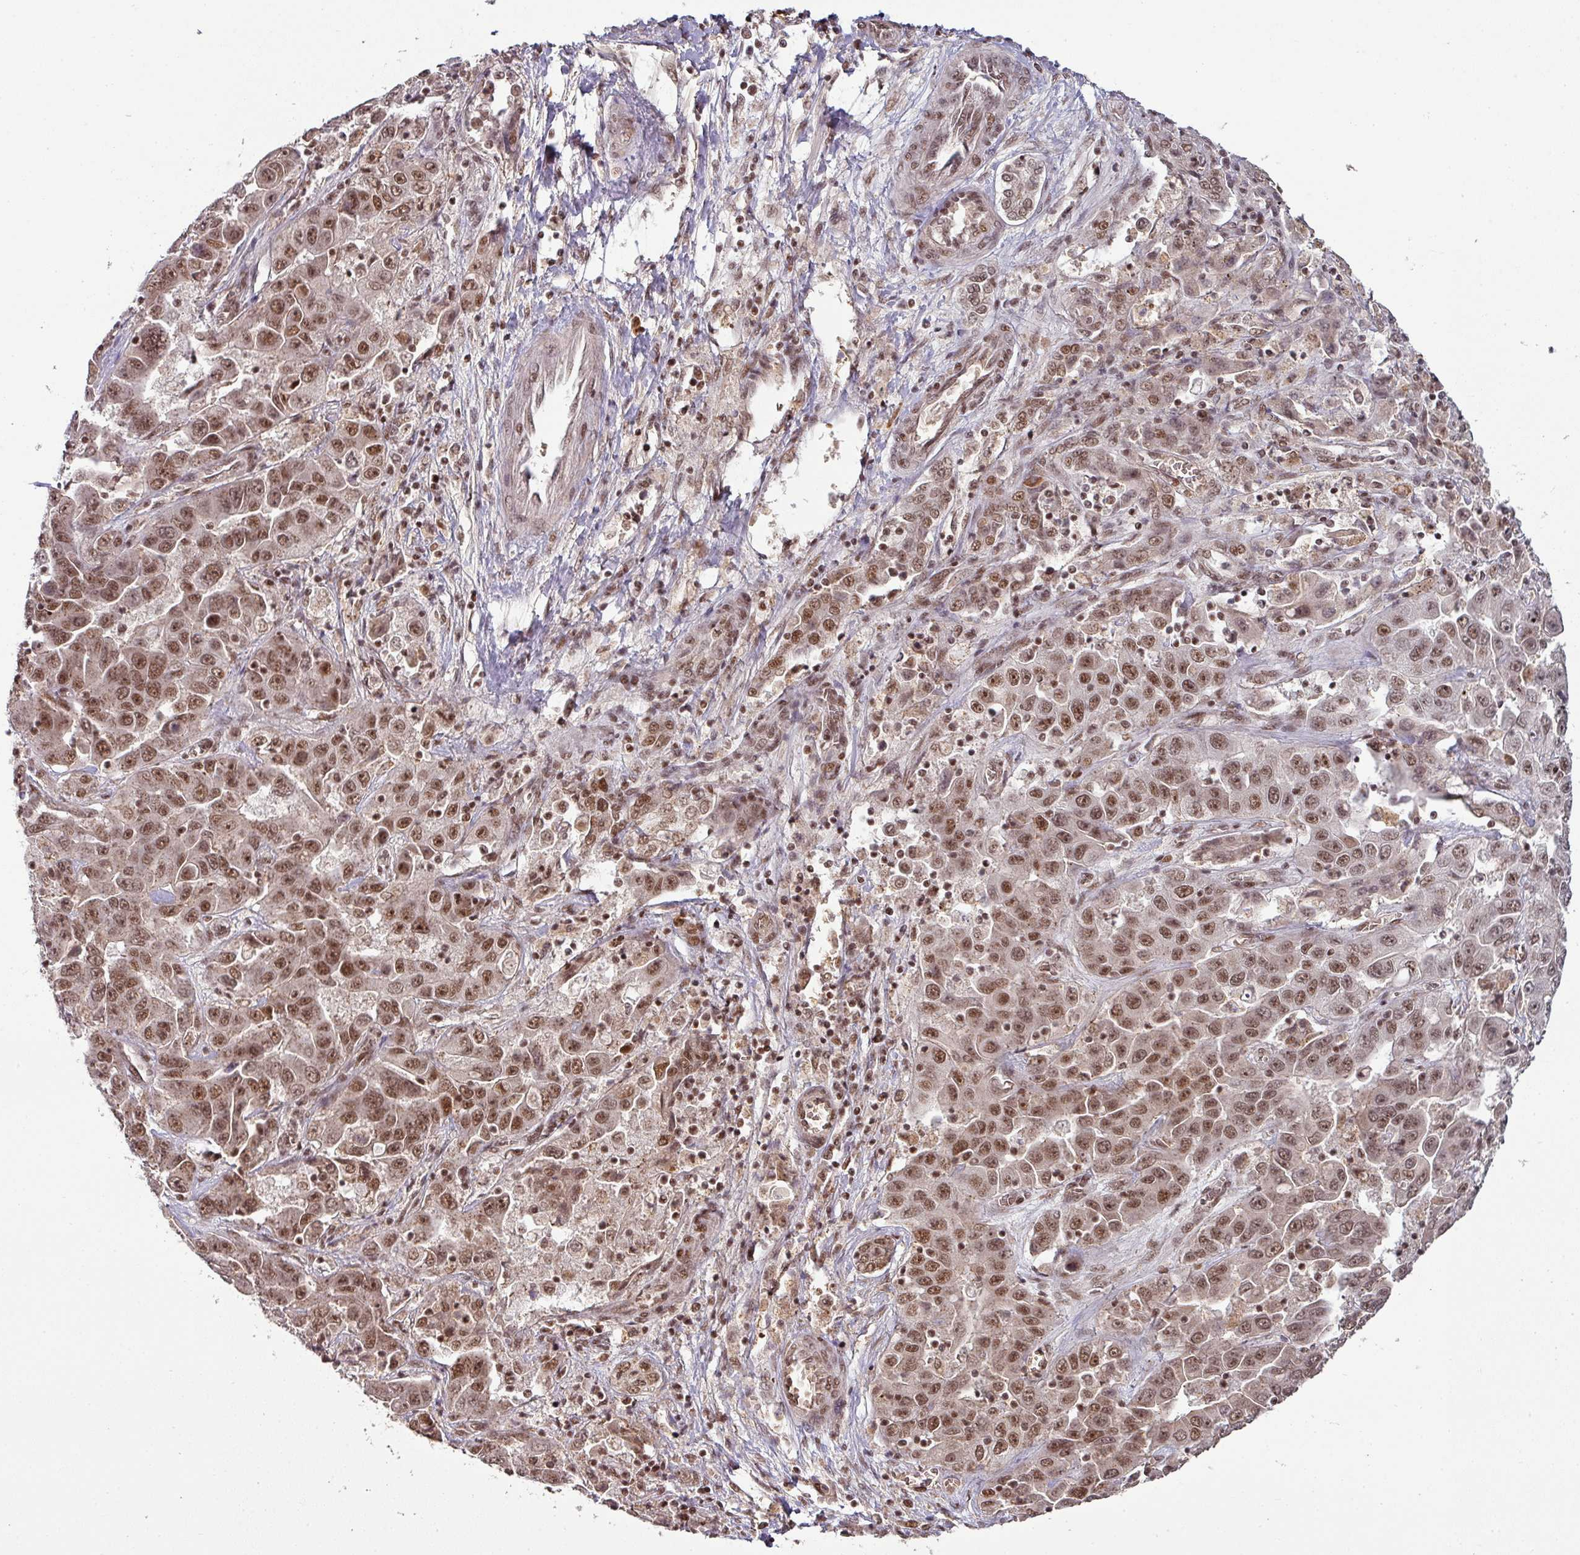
{"staining": {"intensity": "moderate", "quantity": ">75%", "location": "nuclear"}, "tissue": "liver cancer", "cell_type": "Tumor cells", "image_type": "cancer", "snomed": [{"axis": "morphology", "description": "Cholangiocarcinoma"}, {"axis": "topography", "description": "Liver"}], "caption": "Cholangiocarcinoma (liver) stained with immunohistochemistry reveals moderate nuclear staining in about >75% of tumor cells. (Brightfield microscopy of DAB IHC at high magnification).", "gene": "PHF23", "patient": {"sex": "female", "age": 52}}